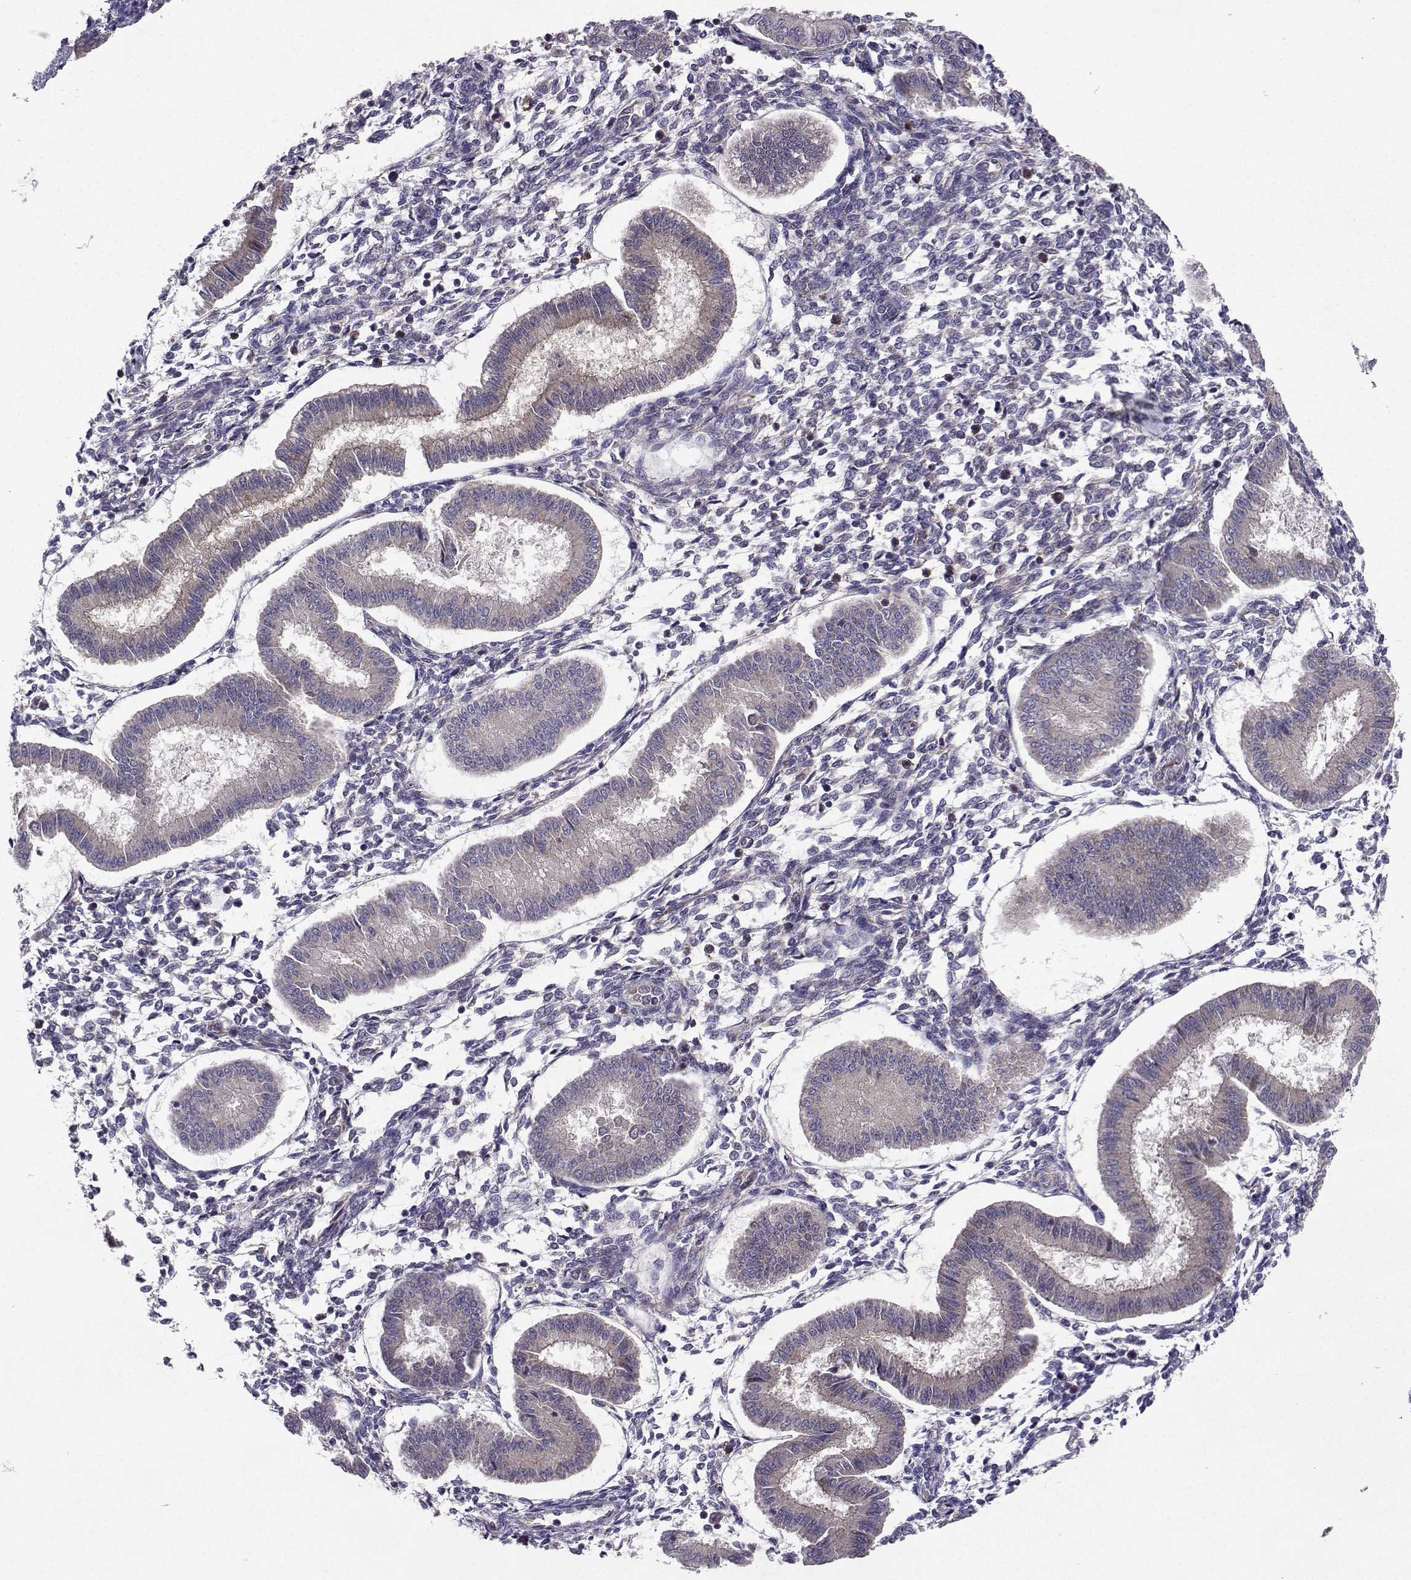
{"staining": {"intensity": "negative", "quantity": "none", "location": "none"}, "tissue": "endometrium", "cell_type": "Cells in endometrial stroma", "image_type": "normal", "snomed": [{"axis": "morphology", "description": "Normal tissue, NOS"}, {"axis": "topography", "description": "Endometrium"}], "caption": "Immunohistochemistry of benign human endometrium reveals no positivity in cells in endometrial stroma.", "gene": "STXBP5", "patient": {"sex": "female", "age": 43}}